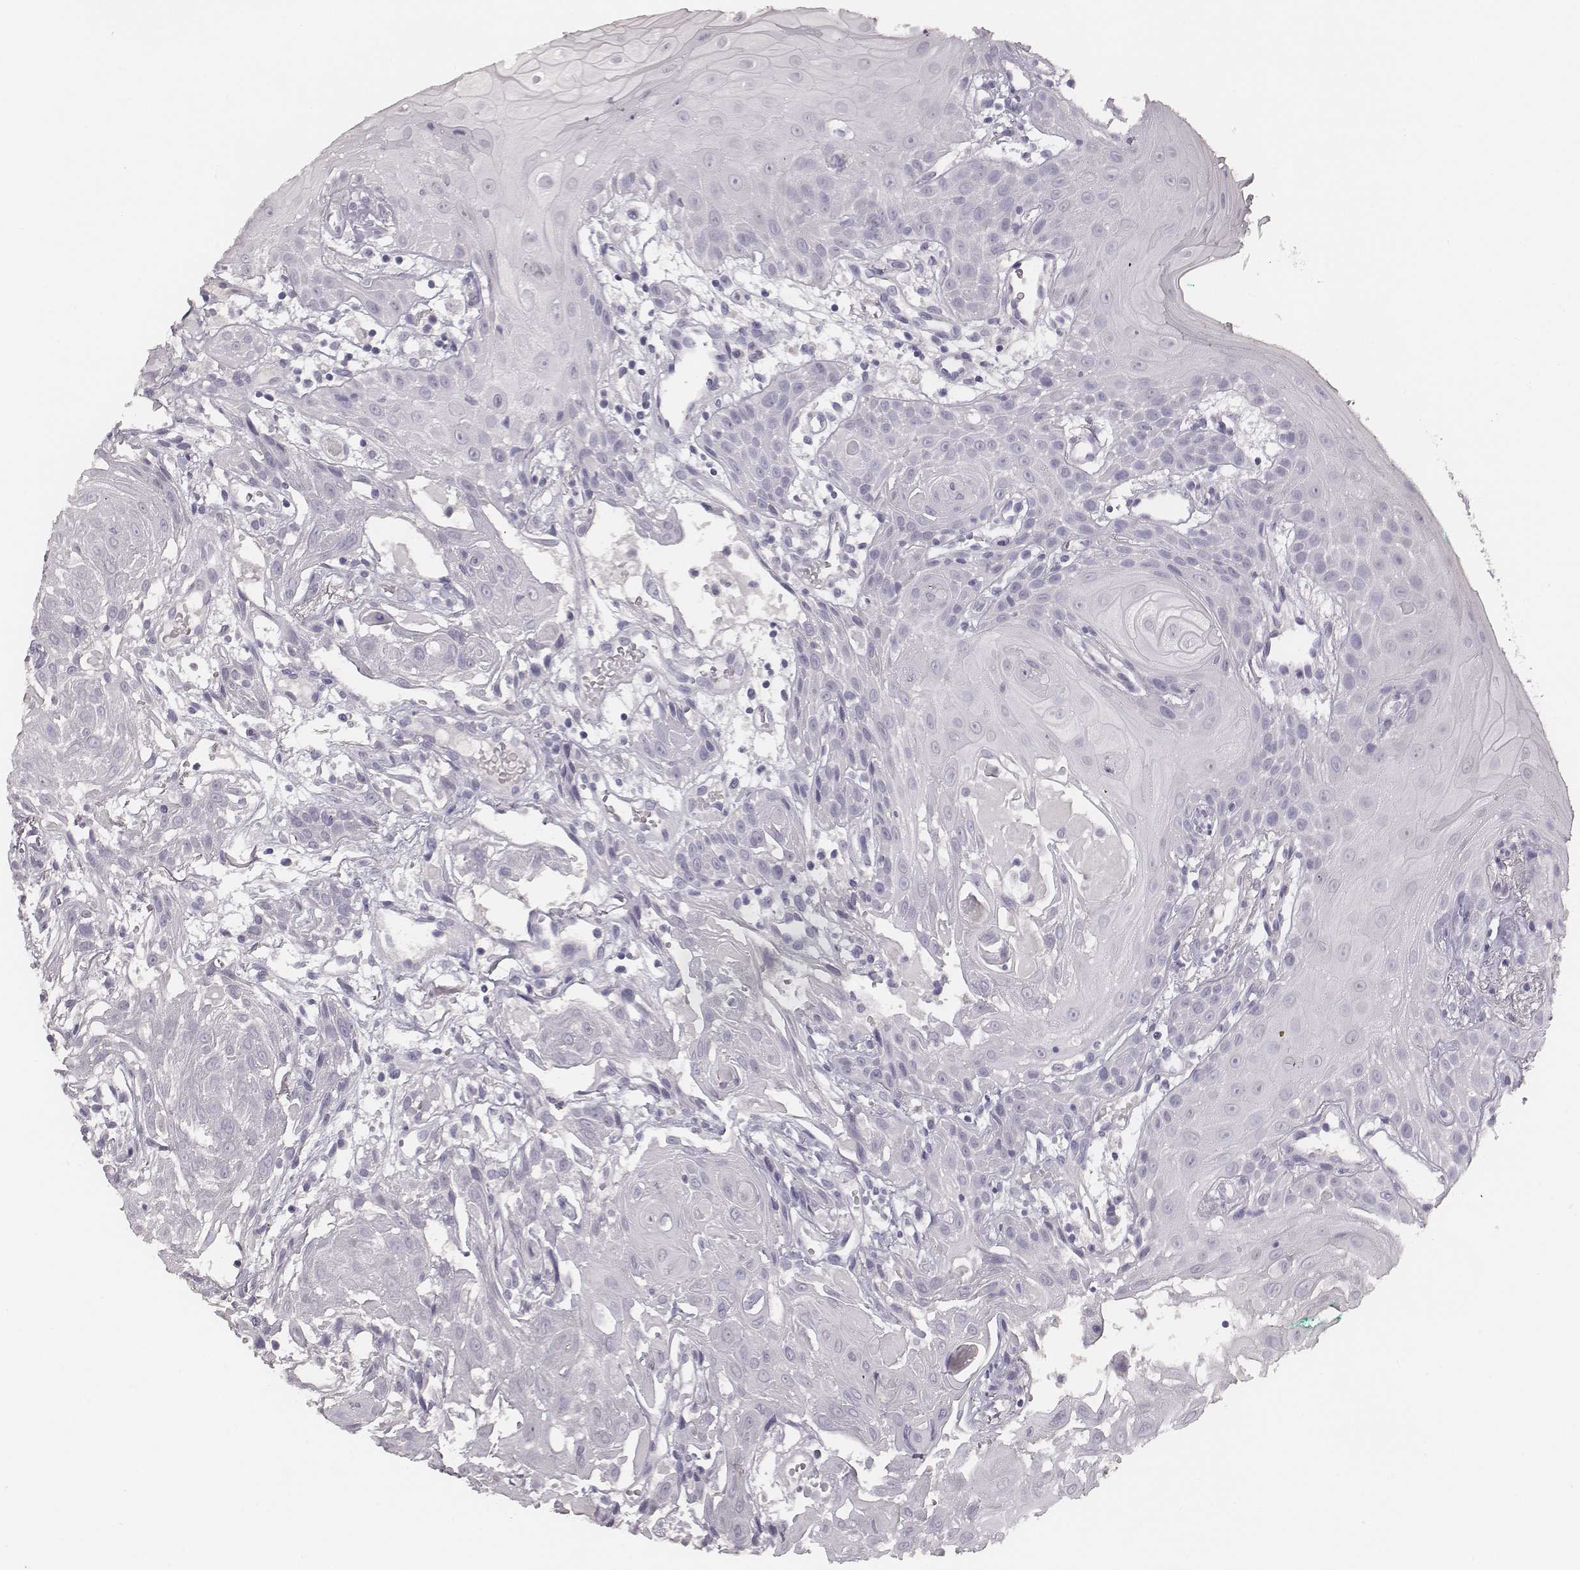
{"staining": {"intensity": "negative", "quantity": "none", "location": "none"}, "tissue": "head and neck cancer", "cell_type": "Tumor cells", "image_type": "cancer", "snomed": [{"axis": "morphology", "description": "Normal tissue, NOS"}, {"axis": "morphology", "description": "Squamous cell carcinoma, NOS"}, {"axis": "topography", "description": "Oral tissue"}, {"axis": "topography", "description": "Salivary gland"}, {"axis": "topography", "description": "Head-Neck"}], "caption": "There is no significant staining in tumor cells of head and neck cancer (squamous cell carcinoma).", "gene": "MYH6", "patient": {"sex": "female", "age": 62}}